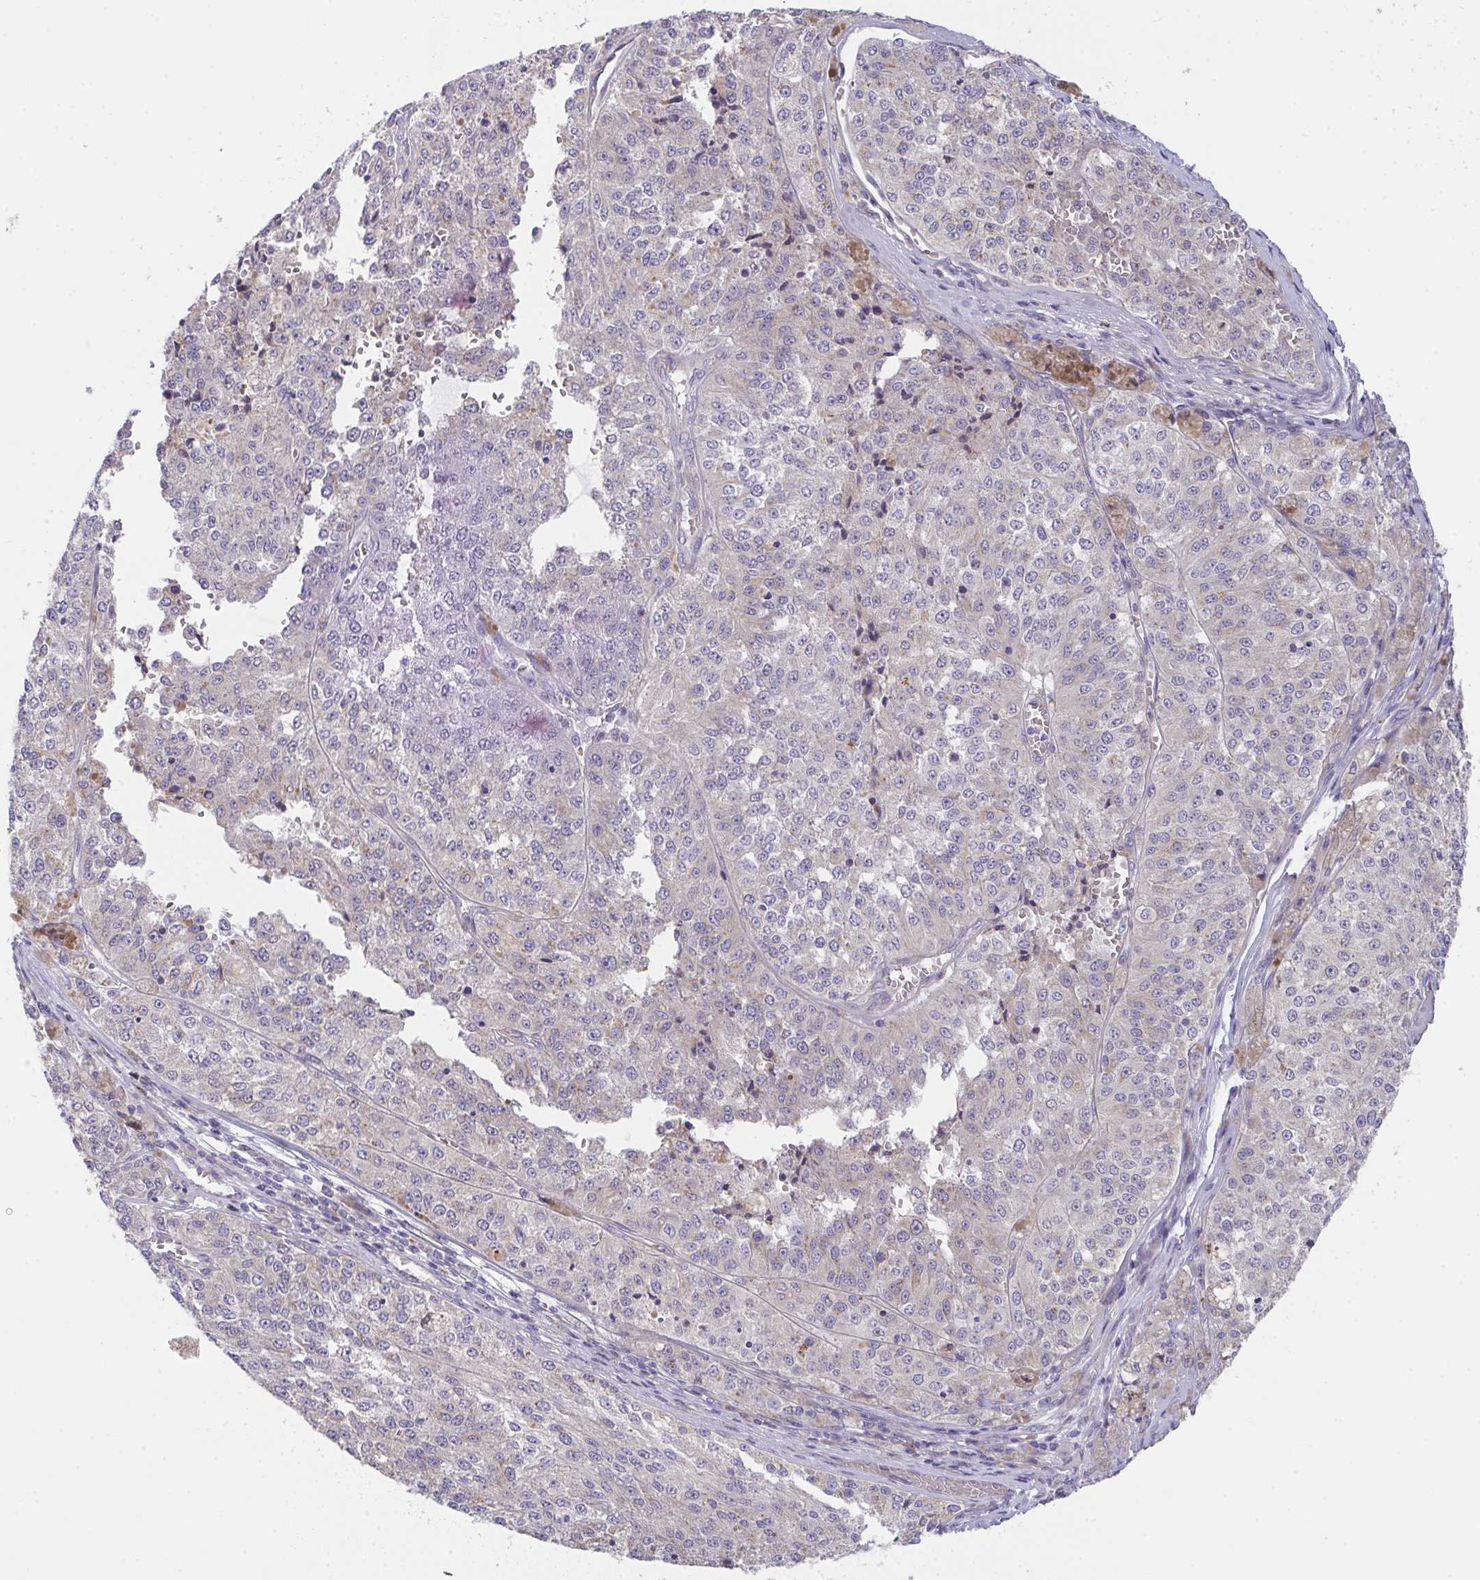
{"staining": {"intensity": "weak", "quantity": "<25%", "location": "cytoplasmic/membranous"}, "tissue": "melanoma", "cell_type": "Tumor cells", "image_type": "cancer", "snomed": [{"axis": "morphology", "description": "Malignant melanoma, Metastatic site"}, {"axis": "topography", "description": "Lymph node"}], "caption": "Tumor cells show no significant positivity in melanoma.", "gene": "MIA3", "patient": {"sex": "female", "age": 64}}